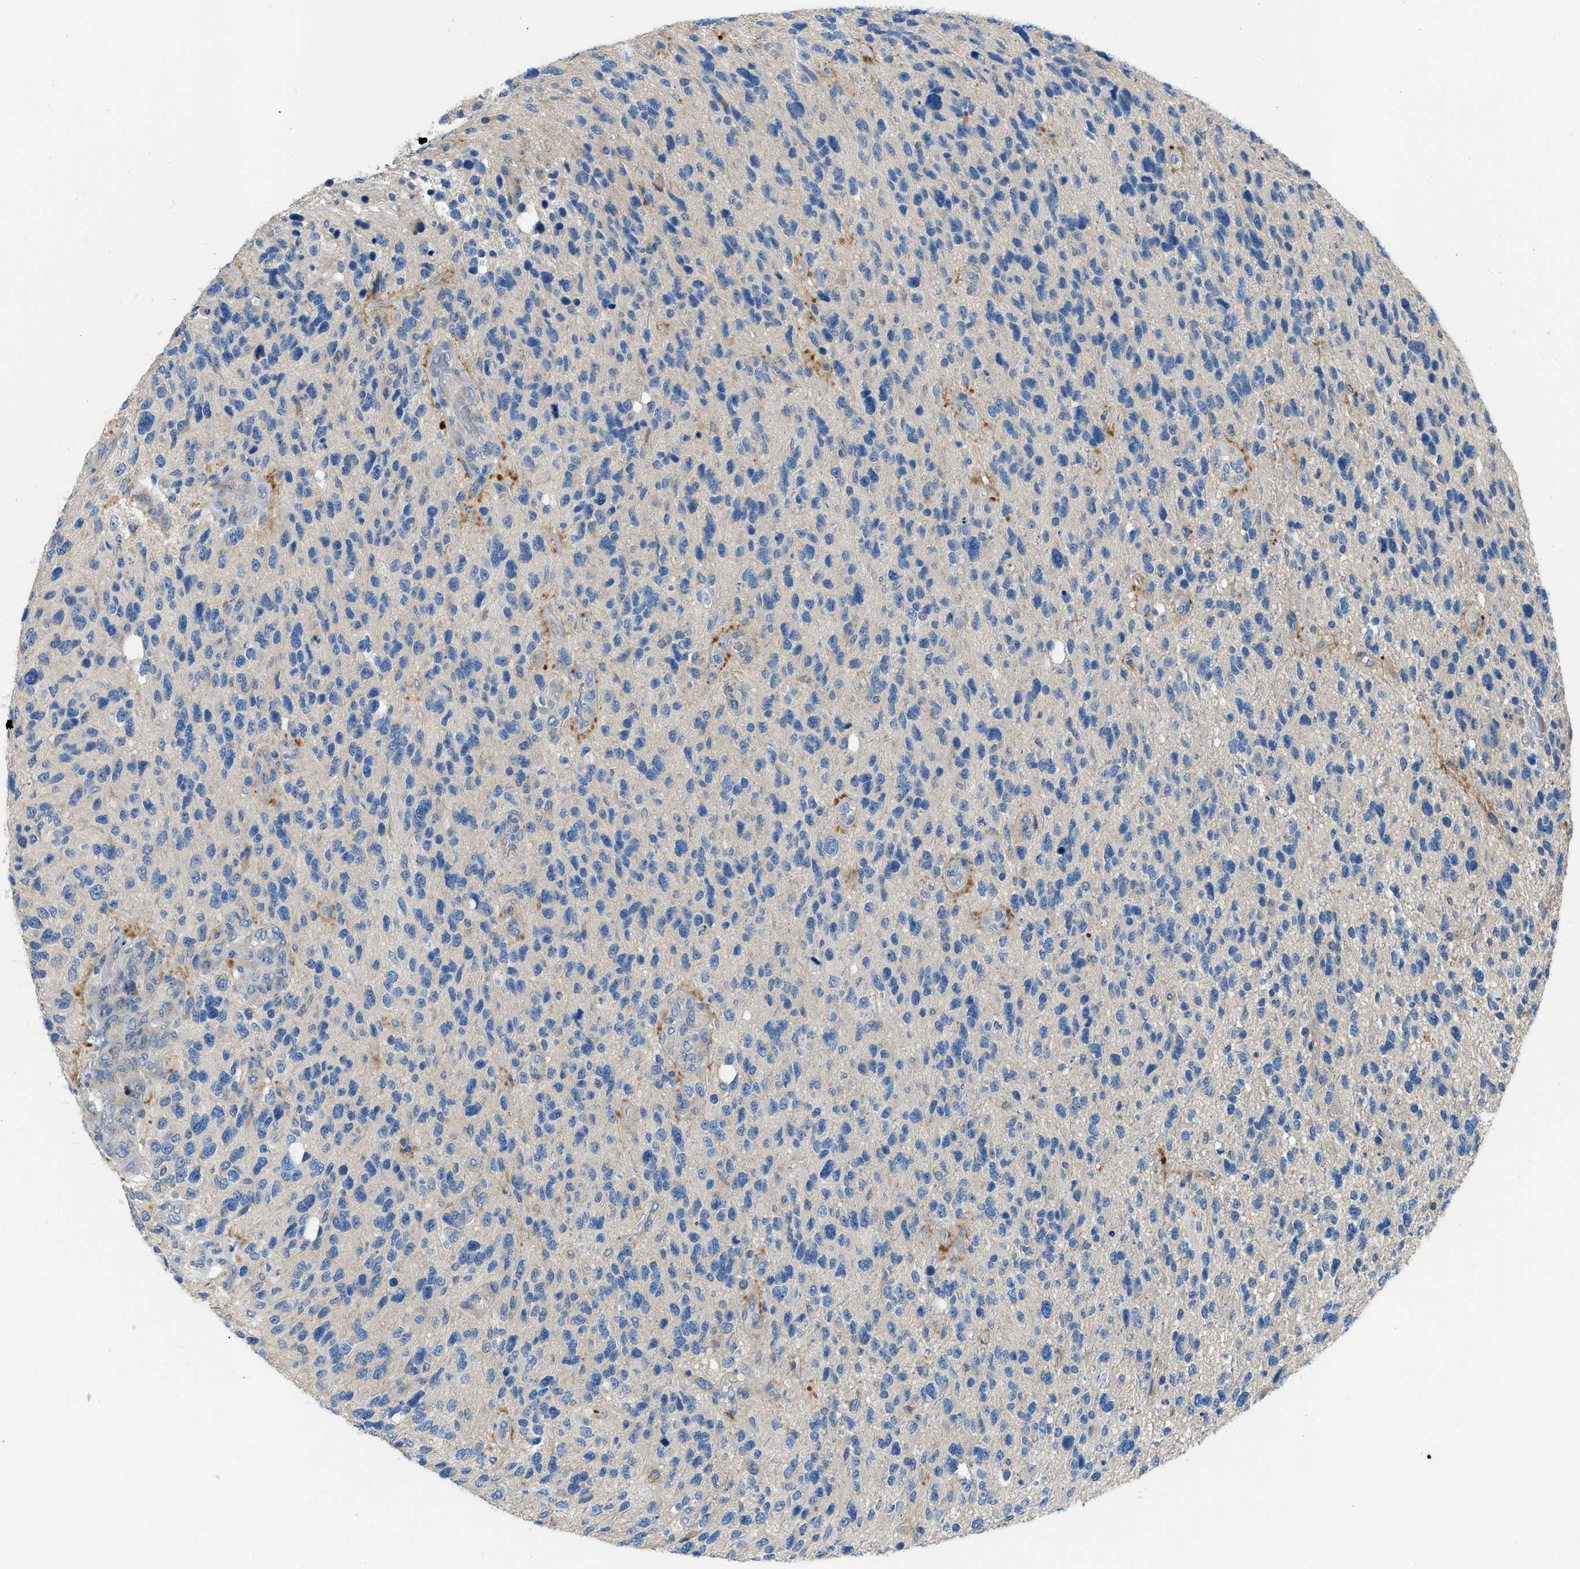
{"staining": {"intensity": "negative", "quantity": "none", "location": "none"}, "tissue": "glioma", "cell_type": "Tumor cells", "image_type": "cancer", "snomed": [{"axis": "morphology", "description": "Glioma, malignant, High grade"}, {"axis": "topography", "description": "Brain"}], "caption": "The histopathology image reveals no significant staining in tumor cells of glioma.", "gene": "COL15A1", "patient": {"sex": "female", "age": 58}}